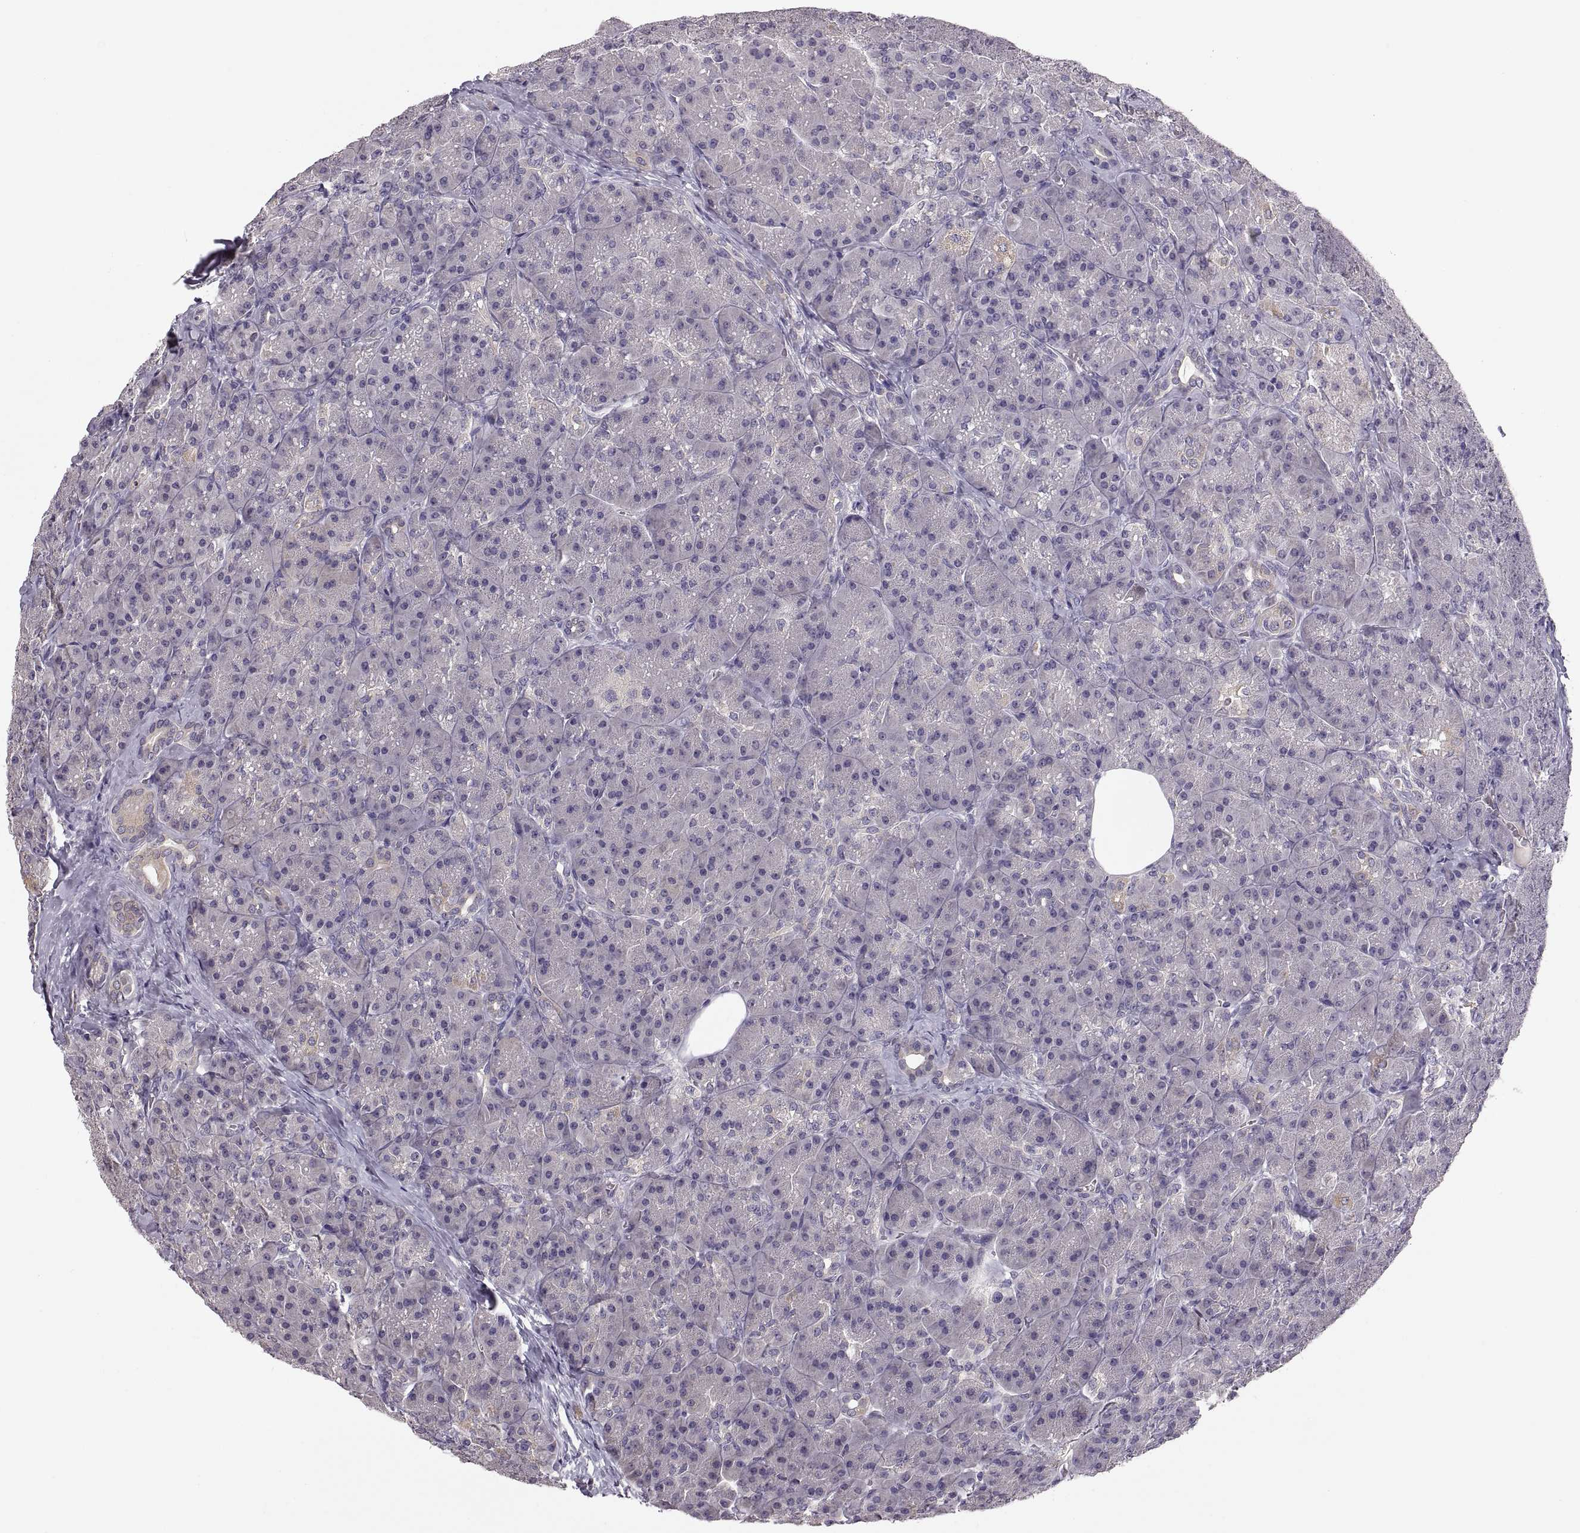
{"staining": {"intensity": "negative", "quantity": "none", "location": "none"}, "tissue": "pancreas", "cell_type": "Exocrine glandular cells", "image_type": "normal", "snomed": [{"axis": "morphology", "description": "Normal tissue, NOS"}, {"axis": "topography", "description": "Pancreas"}], "caption": "An immunohistochemistry photomicrograph of benign pancreas is shown. There is no staining in exocrine glandular cells of pancreas.", "gene": "ACSBG2", "patient": {"sex": "male", "age": 57}}